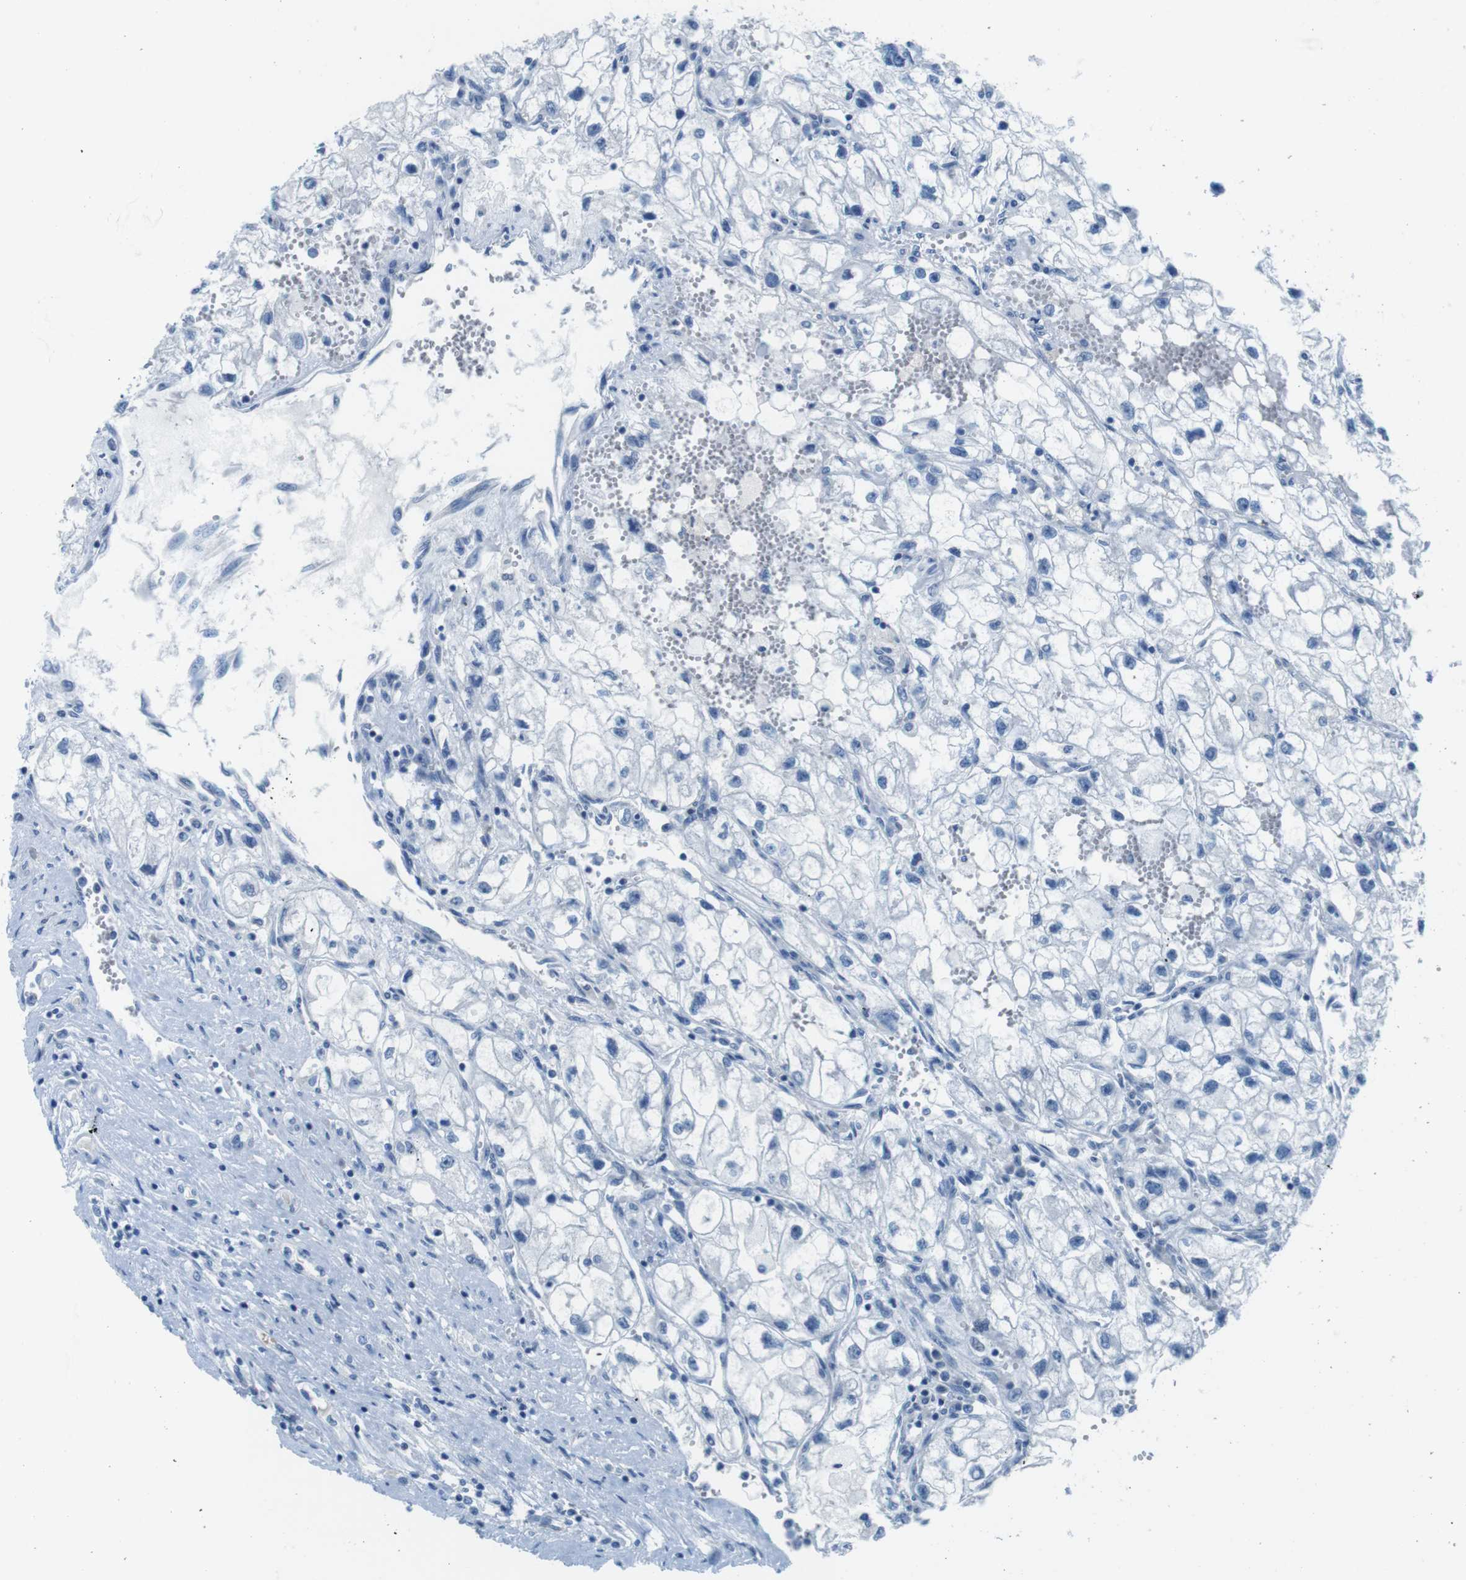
{"staining": {"intensity": "negative", "quantity": "none", "location": "none"}, "tissue": "renal cancer", "cell_type": "Tumor cells", "image_type": "cancer", "snomed": [{"axis": "morphology", "description": "Adenocarcinoma, NOS"}, {"axis": "topography", "description": "Kidney"}], "caption": "Renal adenocarcinoma was stained to show a protein in brown. There is no significant expression in tumor cells.", "gene": "EIF2B5", "patient": {"sex": "female", "age": 70}}